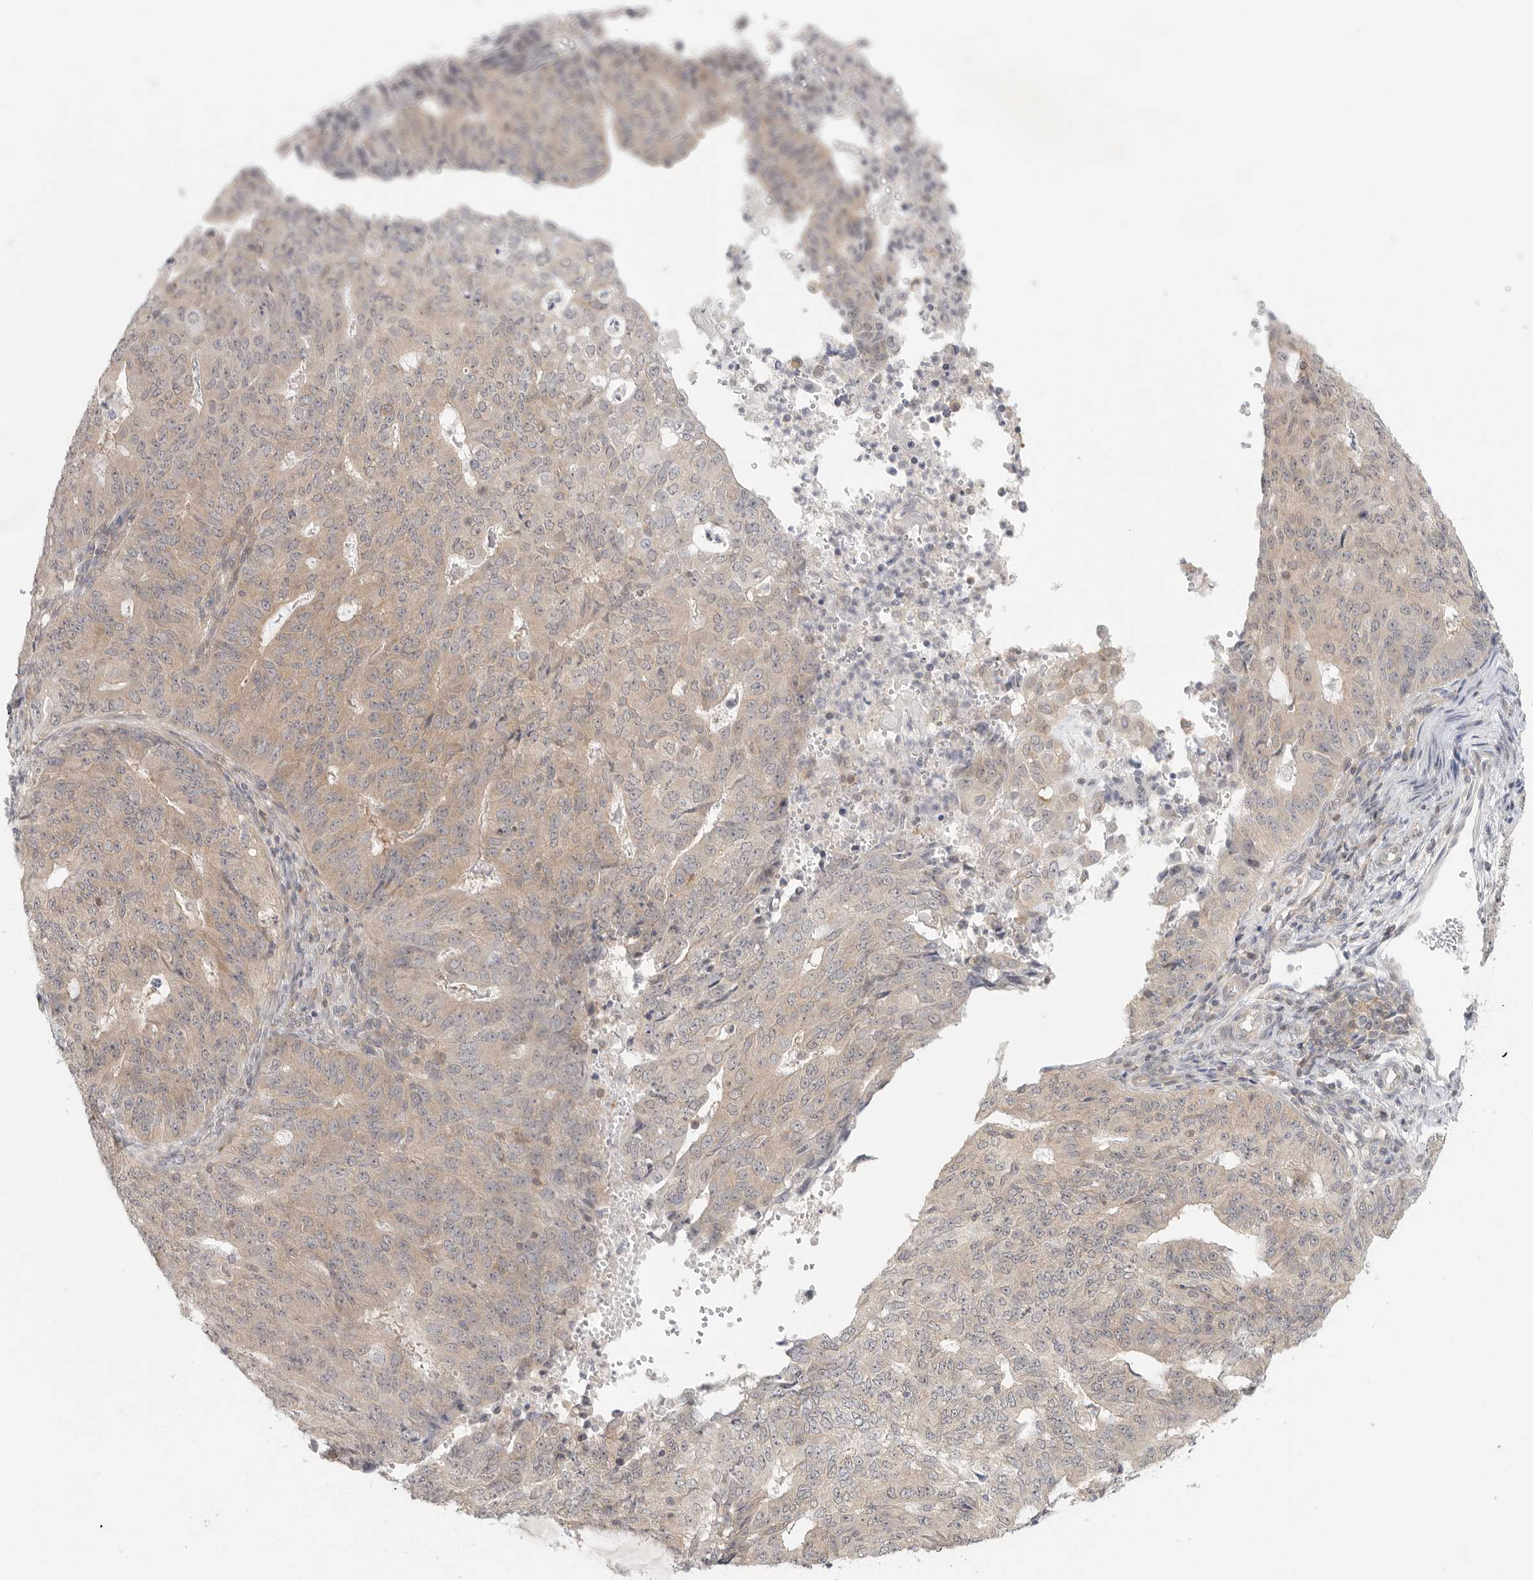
{"staining": {"intensity": "weak", "quantity": ">75%", "location": "cytoplasmic/membranous"}, "tissue": "endometrial cancer", "cell_type": "Tumor cells", "image_type": "cancer", "snomed": [{"axis": "morphology", "description": "Adenocarcinoma, NOS"}, {"axis": "topography", "description": "Endometrium"}], "caption": "The micrograph displays staining of adenocarcinoma (endometrial), revealing weak cytoplasmic/membranous protein expression (brown color) within tumor cells. Immunohistochemistry (ihc) stains the protein of interest in brown and the nuclei are stained blue.", "gene": "HDAC6", "patient": {"sex": "female", "age": 32}}